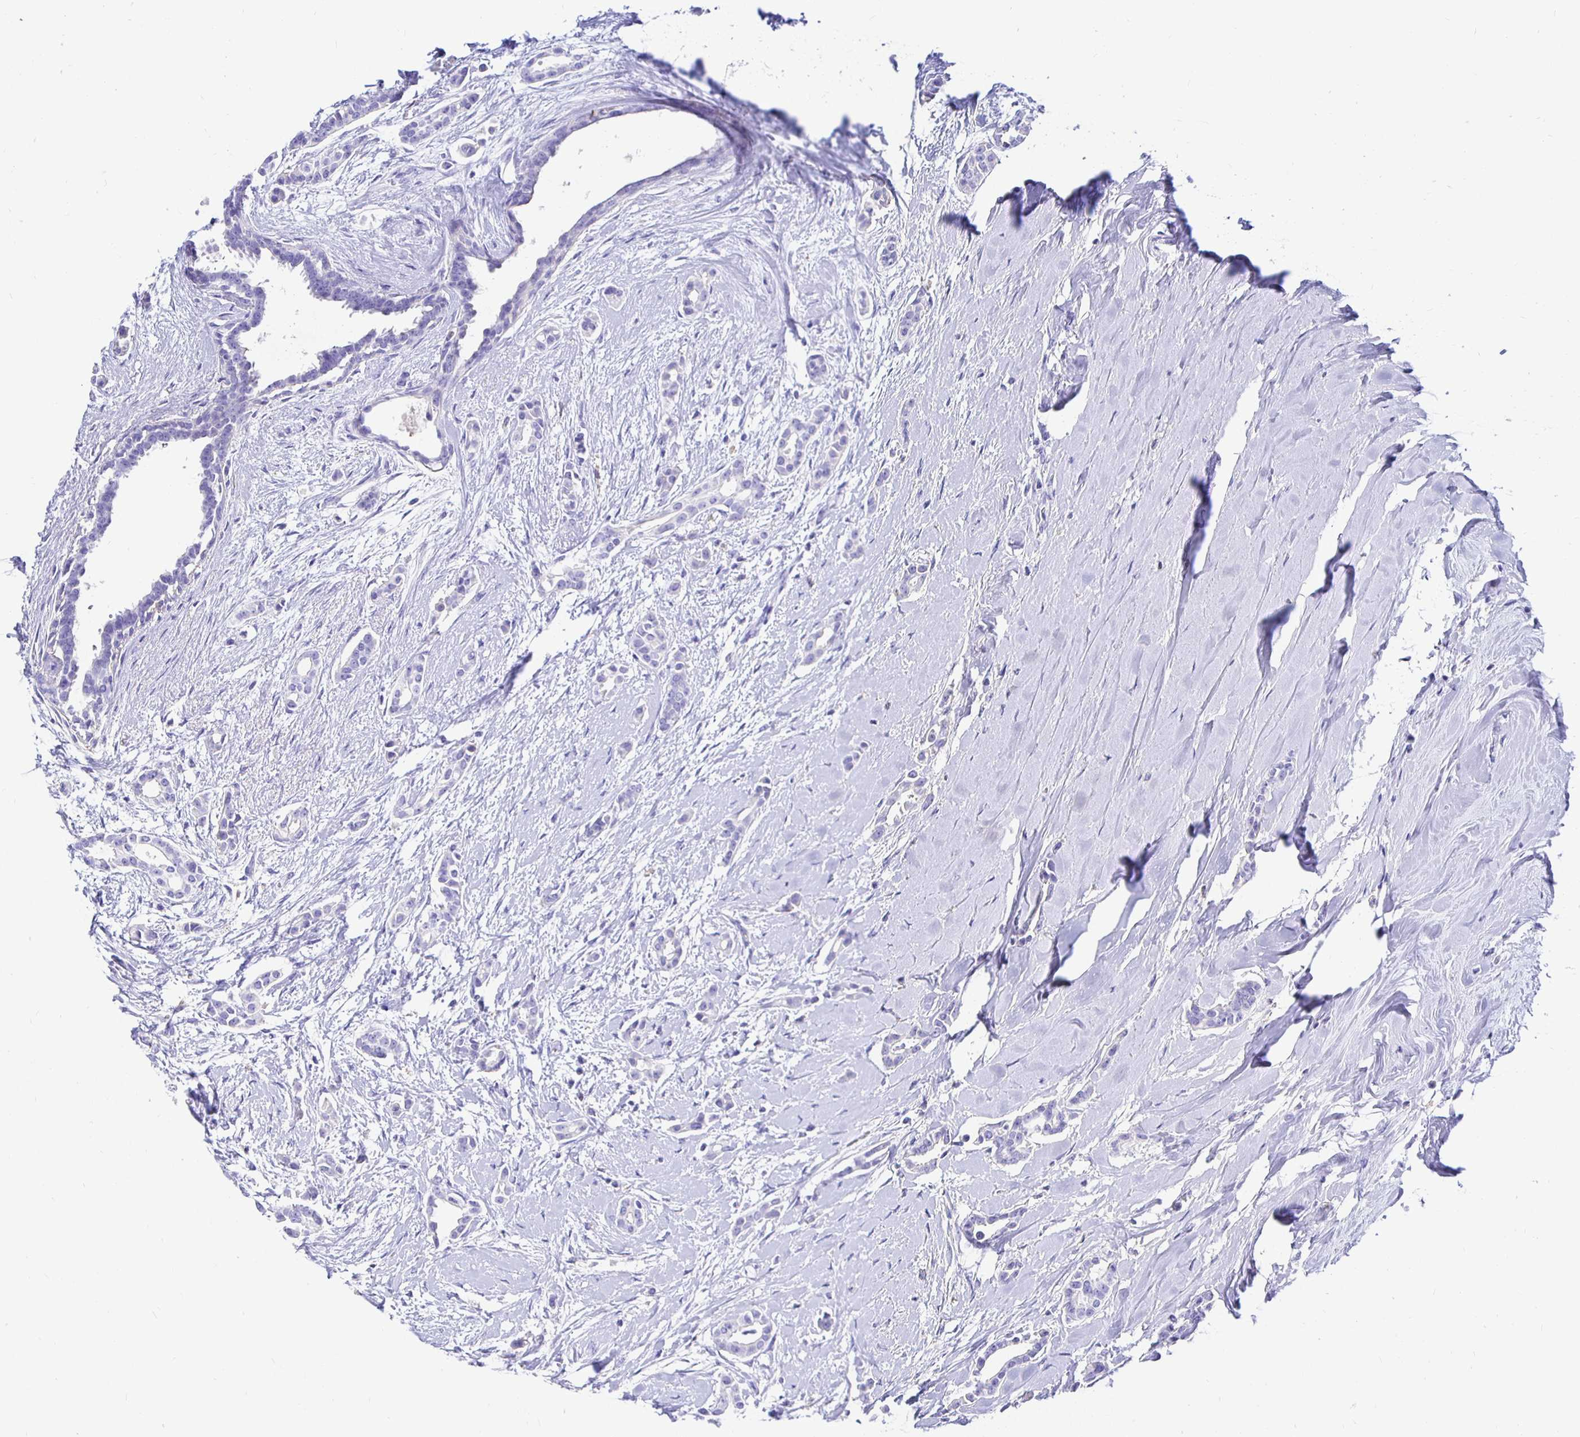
{"staining": {"intensity": "negative", "quantity": "none", "location": "none"}, "tissue": "breast cancer", "cell_type": "Tumor cells", "image_type": "cancer", "snomed": [{"axis": "morphology", "description": "Duct carcinoma"}, {"axis": "topography", "description": "Breast"}], "caption": "Immunohistochemistry image of human infiltrating ductal carcinoma (breast) stained for a protein (brown), which reveals no expression in tumor cells. (Immunohistochemistry (ihc), brightfield microscopy, high magnification).", "gene": "UMOD", "patient": {"sex": "female", "age": 64}}